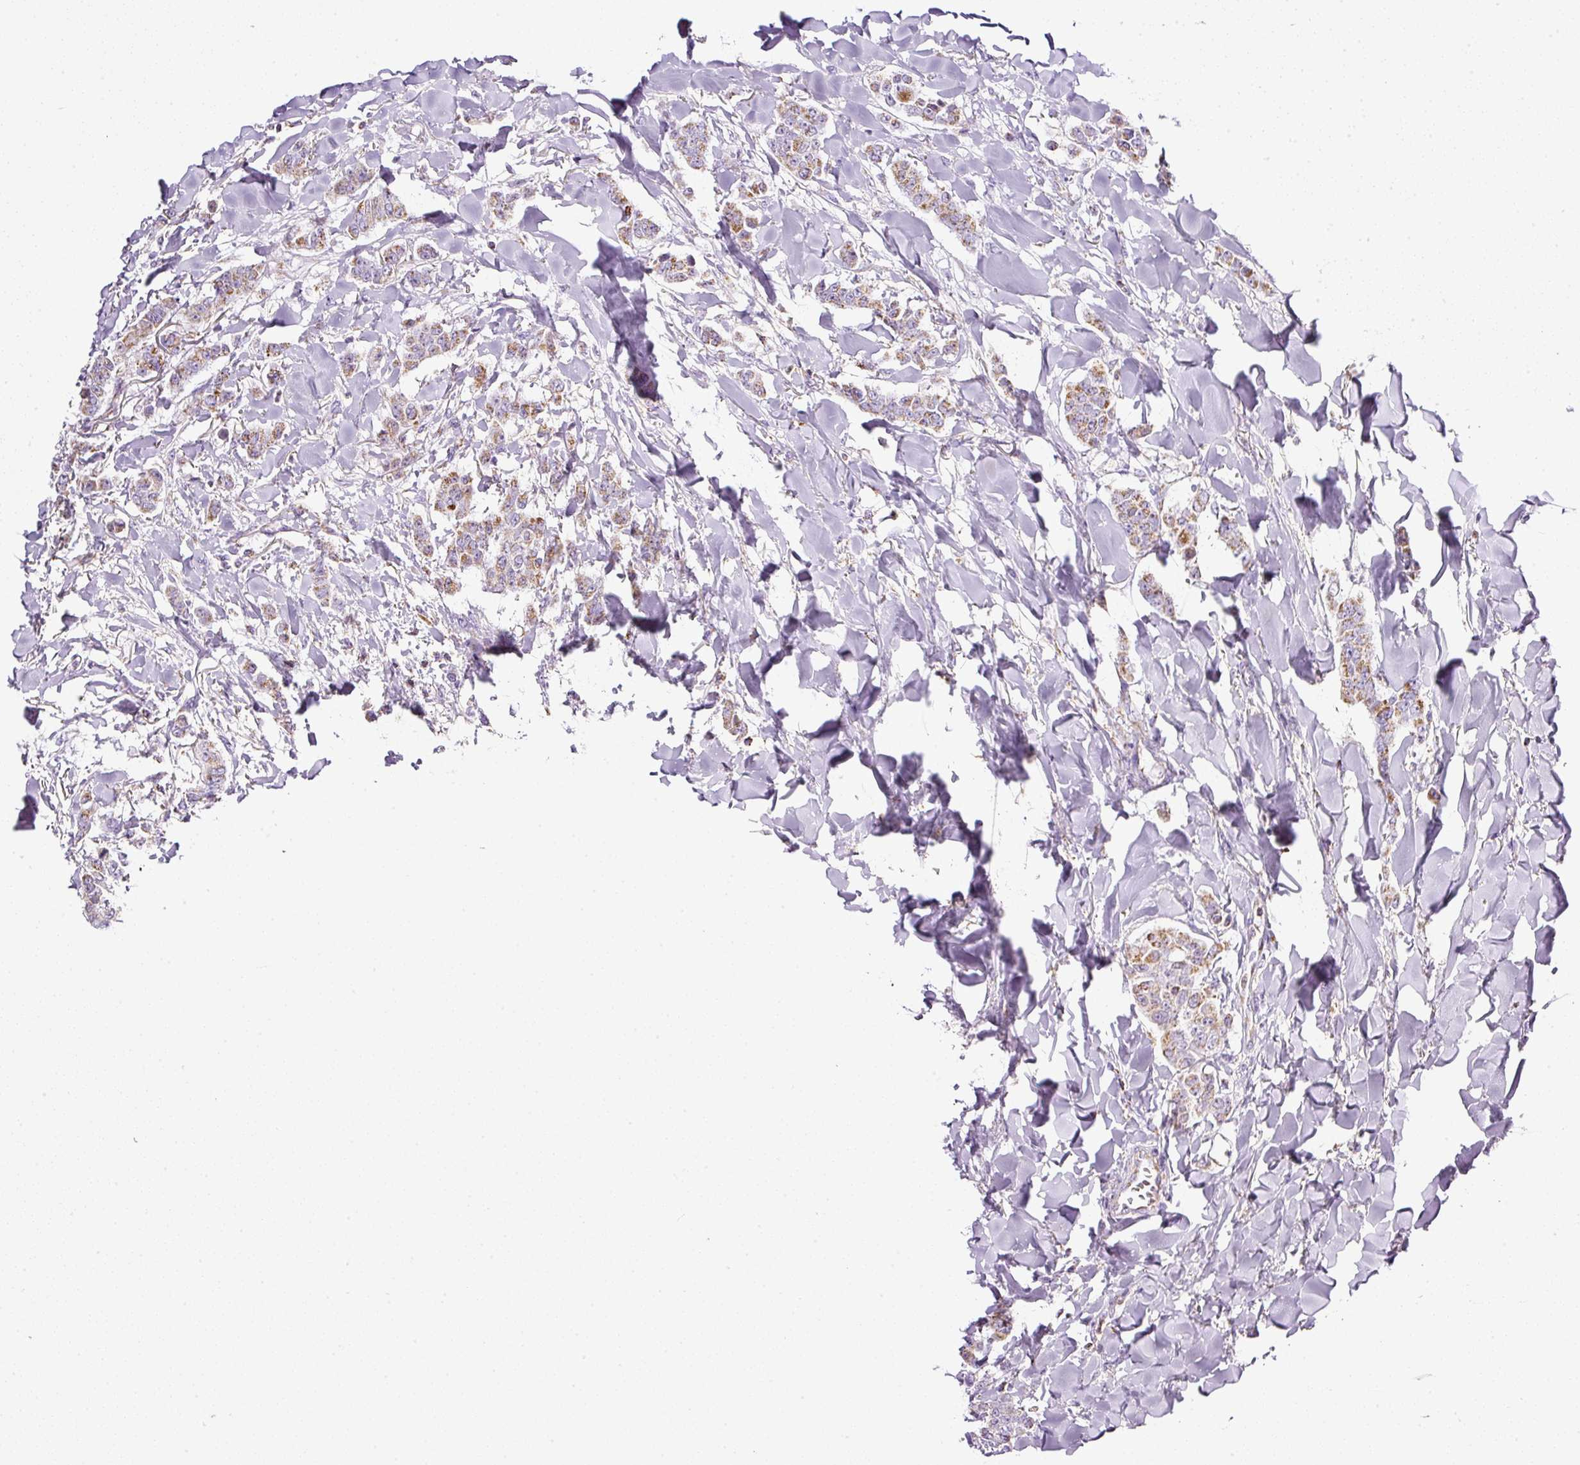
{"staining": {"intensity": "moderate", "quantity": ">75%", "location": "cytoplasmic/membranous"}, "tissue": "breast cancer", "cell_type": "Tumor cells", "image_type": "cancer", "snomed": [{"axis": "morphology", "description": "Duct carcinoma"}, {"axis": "topography", "description": "Breast"}], "caption": "Immunohistochemical staining of human breast cancer (invasive ductal carcinoma) demonstrates medium levels of moderate cytoplasmic/membranous expression in approximately >75% of tumor cells. (DAB IHC, brown staining for protein, blue staining for nuclei).", "gene": "SDHA", "patient": {"sex": "female", "age": 40}}